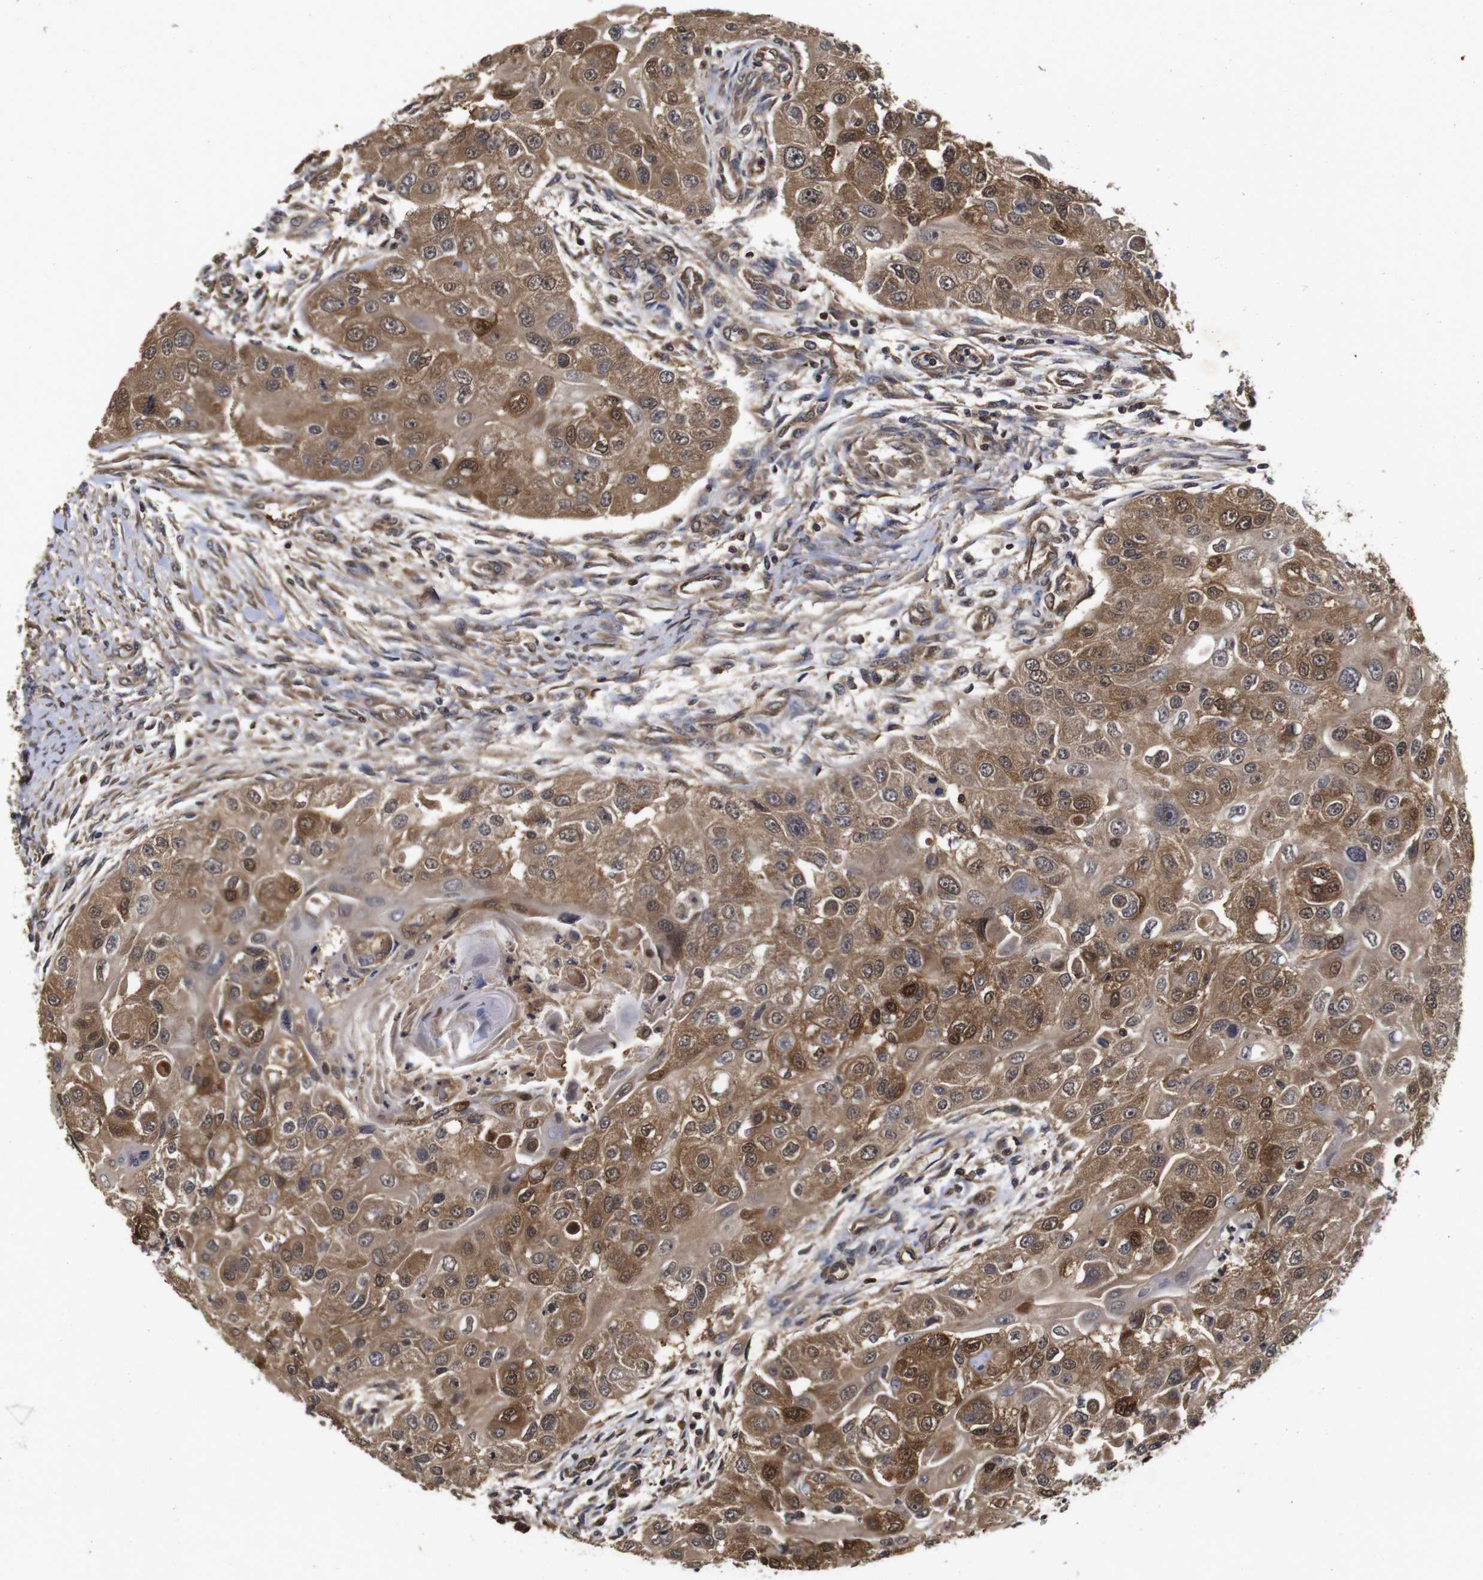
{"staining": {"intensity": "moderate", "quantity": ">75%", "location": "cytoplasmic/membranous,nuclear"}, "tissue": "head and neck cancer", "cell_type": "Tumor cells", "image_type": "cancer", "snomed": [{"axis": "morphology", "description": "Normal tissue, NOS"}, {"axis": "morphology", "description": "Squamous cell carcinoma, NOS"}, {"axis": "topography", "description": "Skeletal muscle"}, {"axis": "topography", "description": "Head-Neck"}], "caption": "A brown stain labels moderate cytoplasmic/membranous and nuclear expression of a protein in human head and neck cancer tumor cells.", "gene": "SUMO3", "patient": {"sex": "male", "age": 51}}